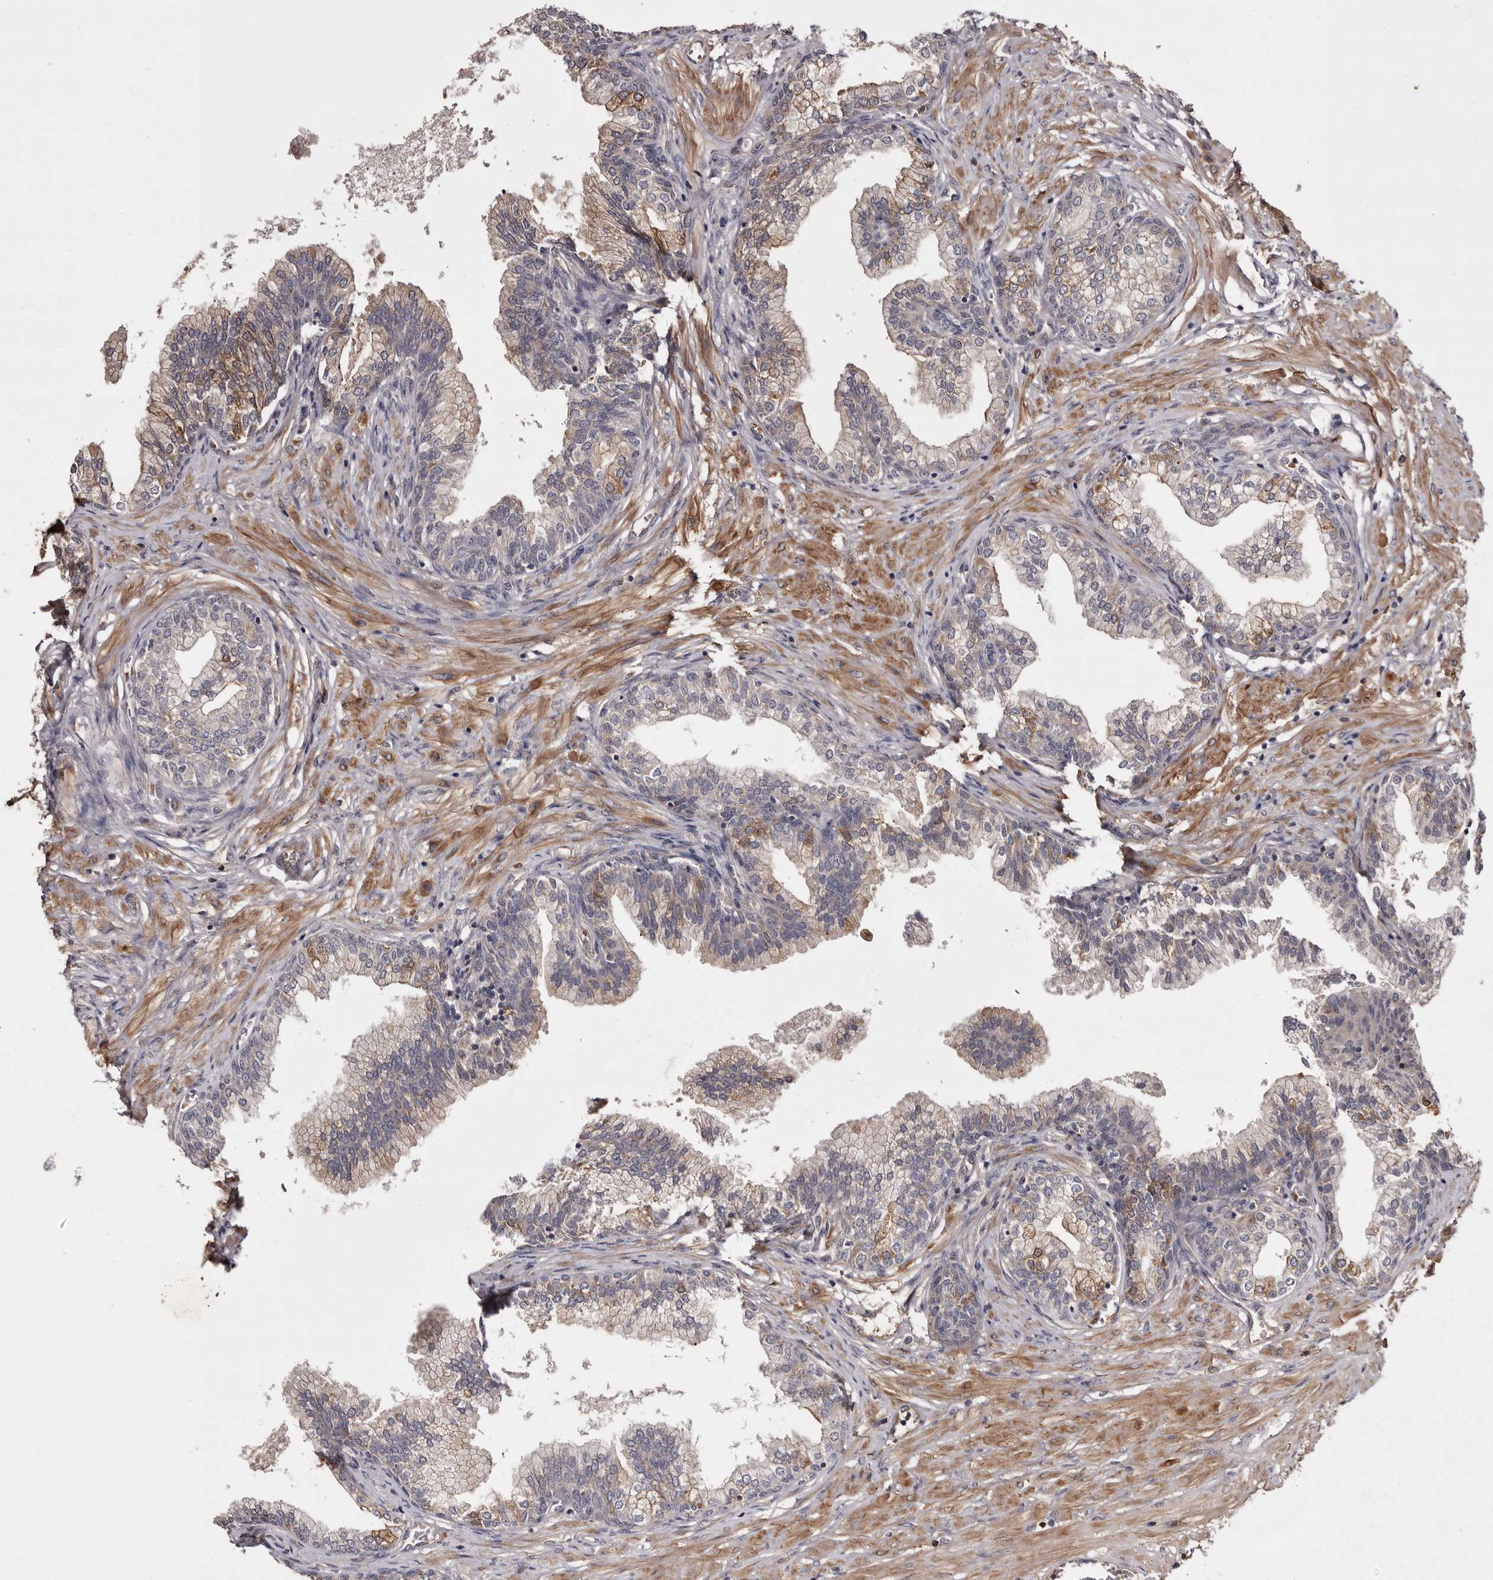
{"staining": {"intensity": "moderate", "quantity": "25%-75%", "location": "cytoplasmic/membranous"}, "tissue": "prostate", "cell_type": "Glandular cells", "image_type": "normal", "snomed": [{"axis": "morphology", "description": "Normal tissue, NOS"}, {"axis": "morphology", "description": "Urothelial carcinoma, Low grade"}, {"axis": "topography", "description": "Urinary bladder"}, {"axis": "topography", "description": "Prostate"}], "caption": "Prostate stained with DAB (3,3'-diaminobenzidine) immunohistochemistry (IHC) reveals medium levels of moderate cytoplasmic/membranous staining in approximately 25%-75% of glandular cells. (brown staining indicates protein expression, while blue staining denotes nuclei).", "gene": "CYP1B1", "patient": {"sex": "male", "age": 60}}